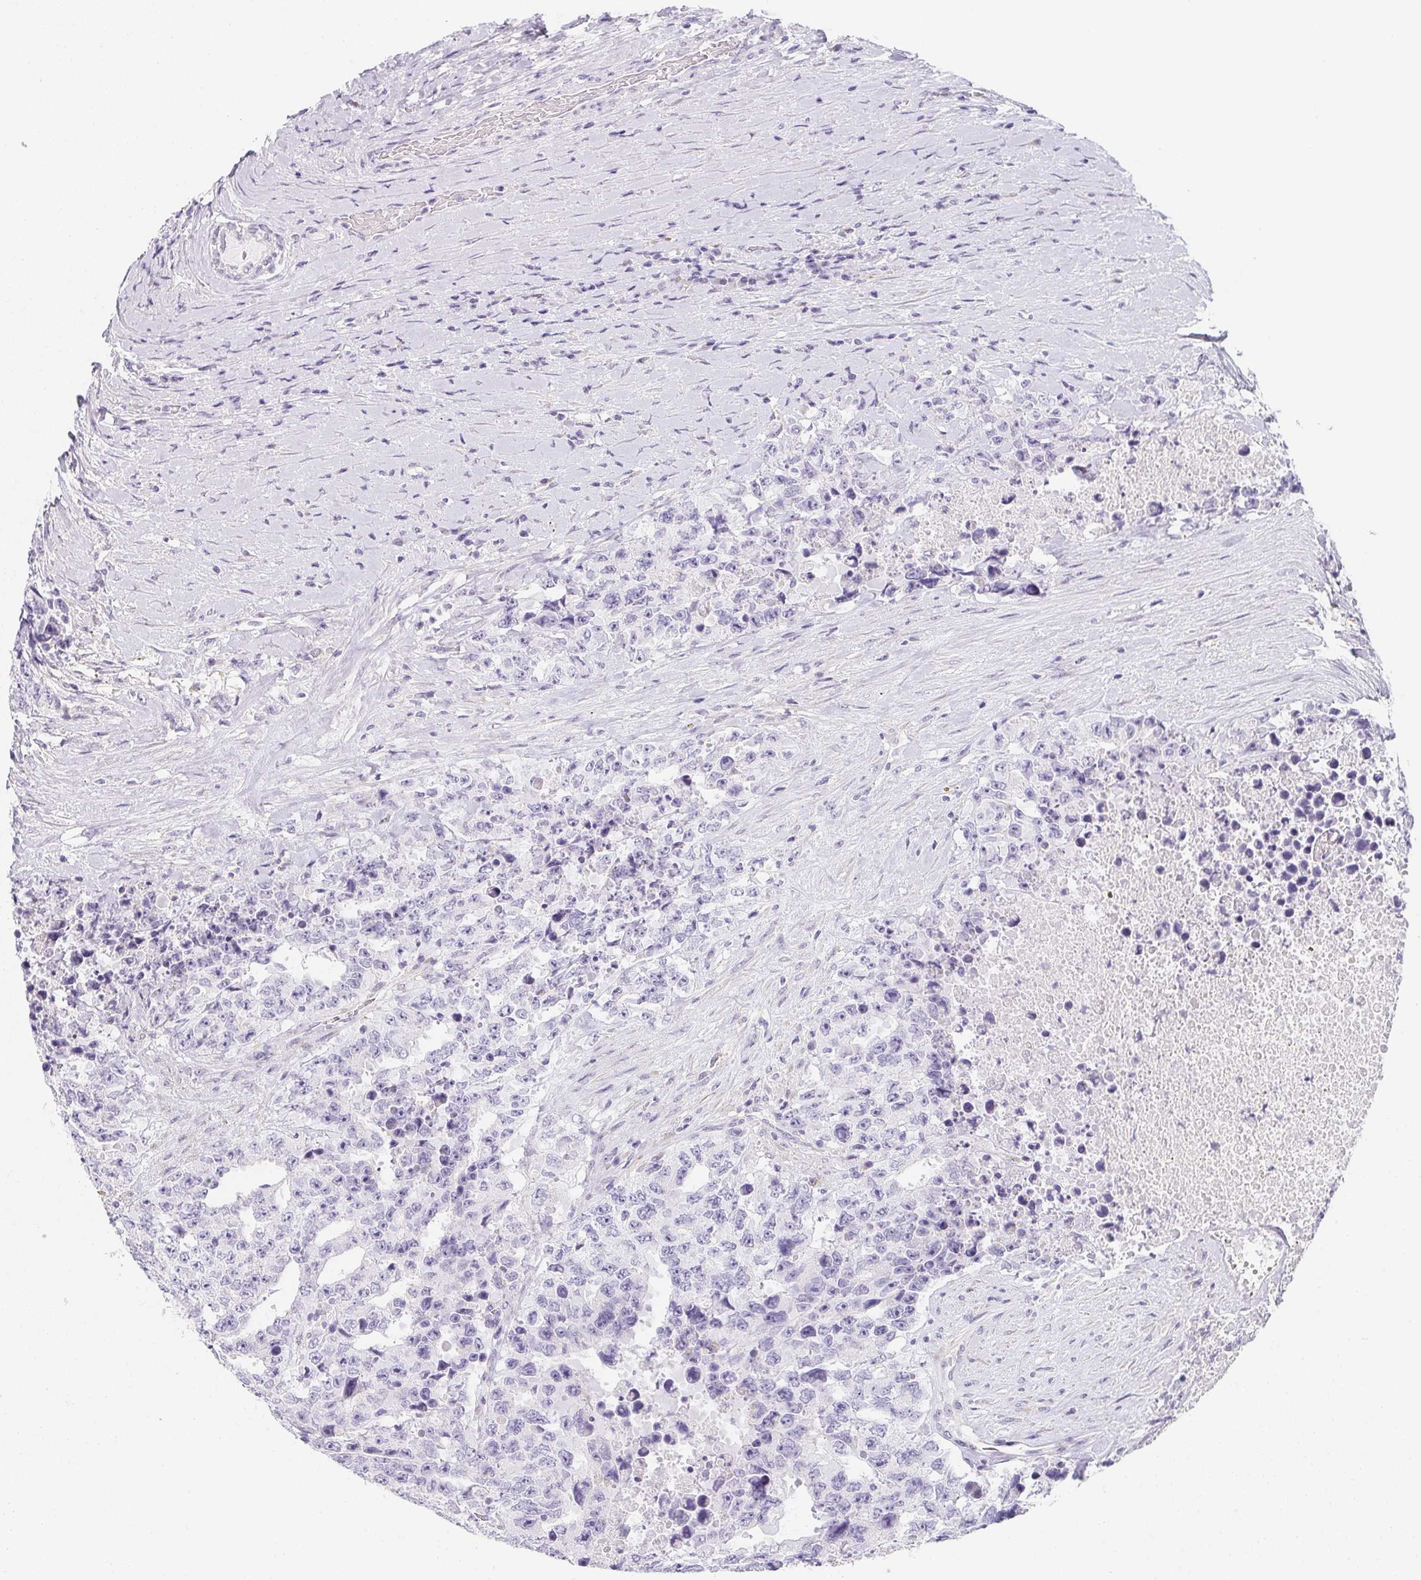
{"staining": {"intensity": "negative", "quantity": "none", "location": "none"}, "tissue": "testis cancer", "cell_type": "Tumor cells", "image_type": "cancer", "snomed": [{"axis": "morphology", "description": "Carcinoma, Embryonal, NOS"}, {"axis": "topography", "description": "Testis"}], "caption": "An image of human testis cancer (embryonal carcinoma) is negative for staining in tumor cells.", "gene": "MAP1A", "patient": {"sex": "male", "age": 24}}